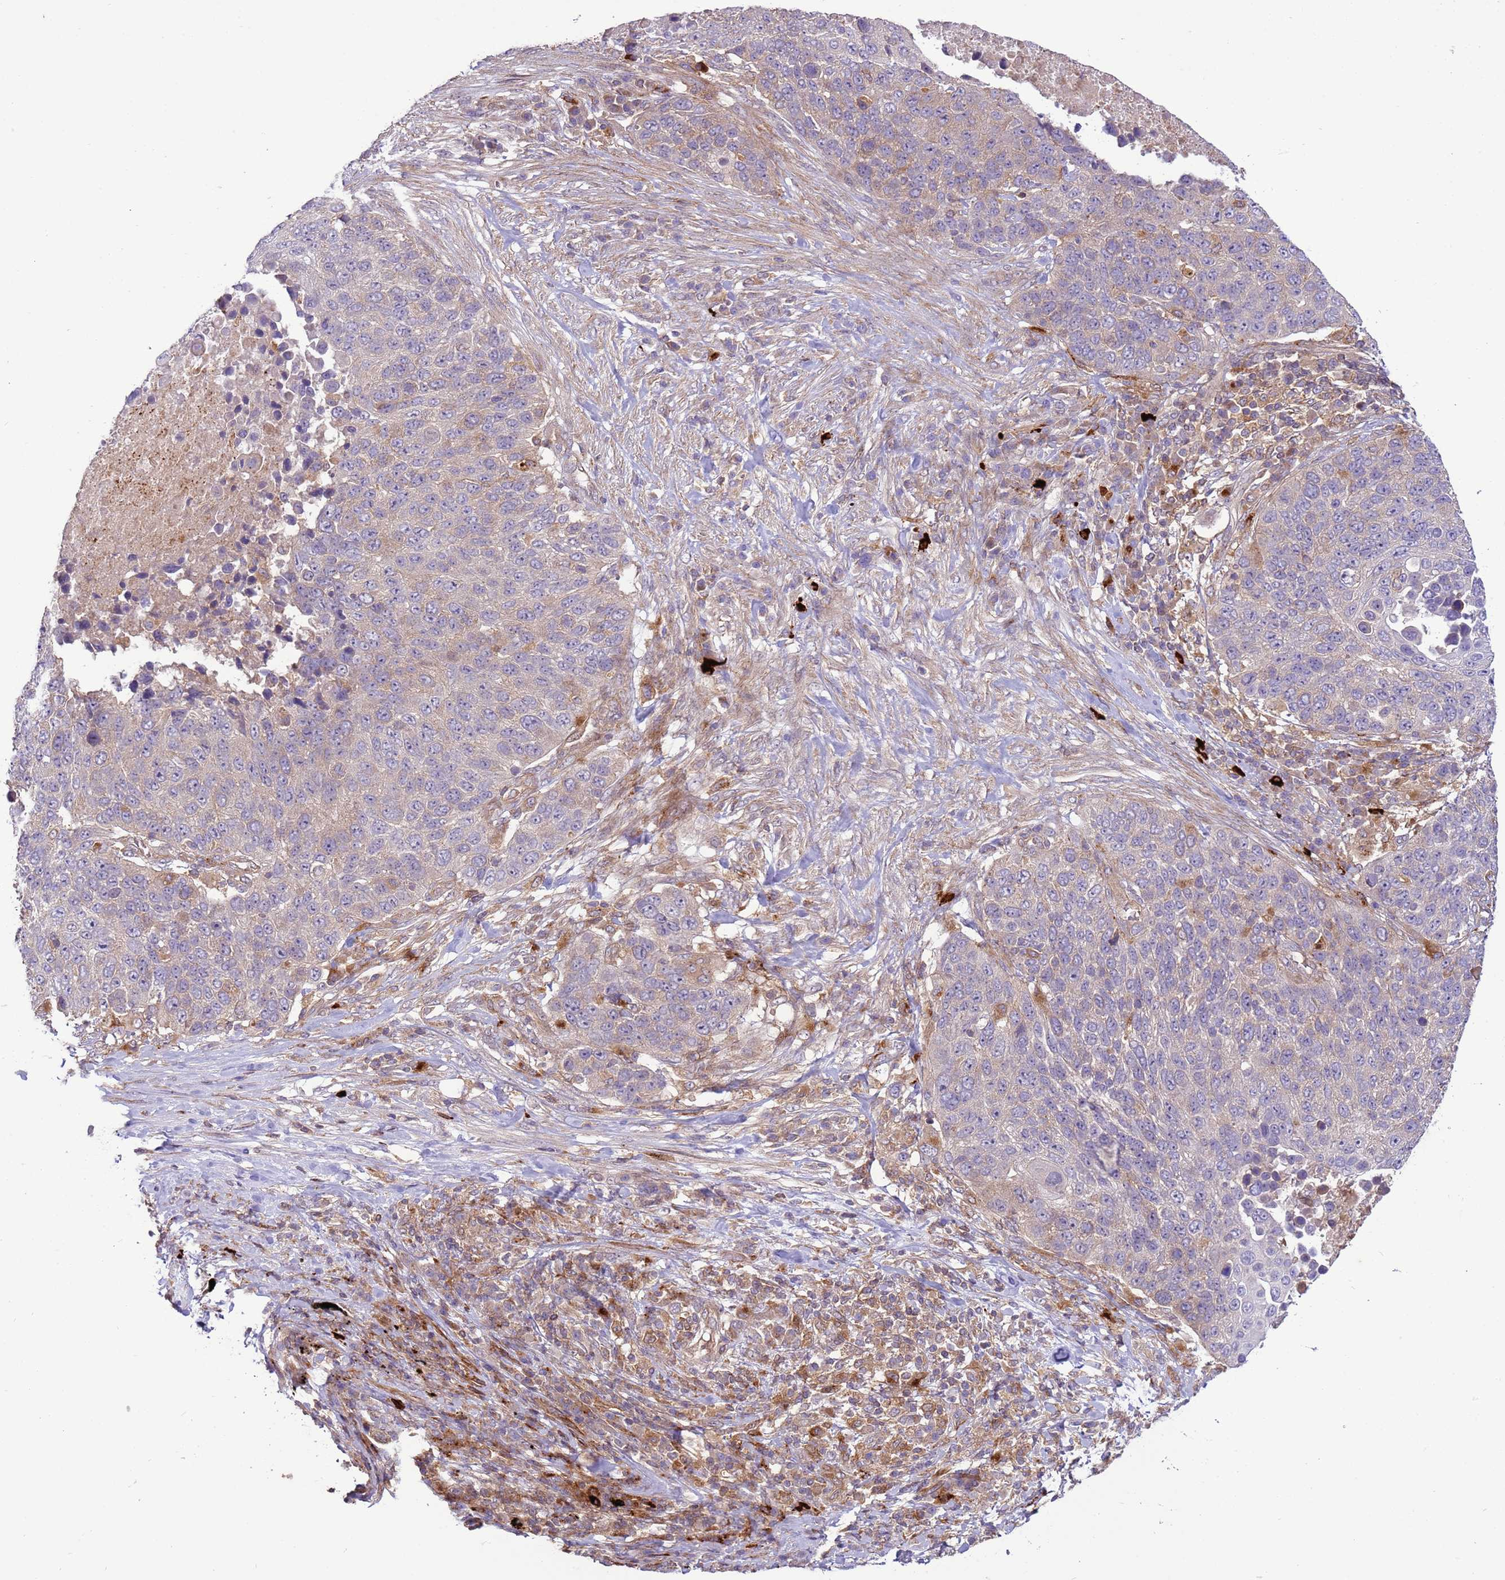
{"staining": {"intensity": "negative", "quantity": "none", "location": "none"}, "tissue": "lung cancer", "cell_type": "Tumor cells", "image_type": "cancer", "snomed": [{"axis": "morphology", "description": "Normal tissue, NOS"}, {"axis": "morphology", "description": "Squamous cell carcinoma, NOS"}, {"axis": "topography", "description": "Lymph node"}, {"axis": "topography", "description": "Lung"}], "caption": "Lung squamous cell carcinoma was stained to show a protein in brown. There is no significant staining in tumor cells.", "gene": "ZNF624", "patient": {"sex": "male", "age": 66}}